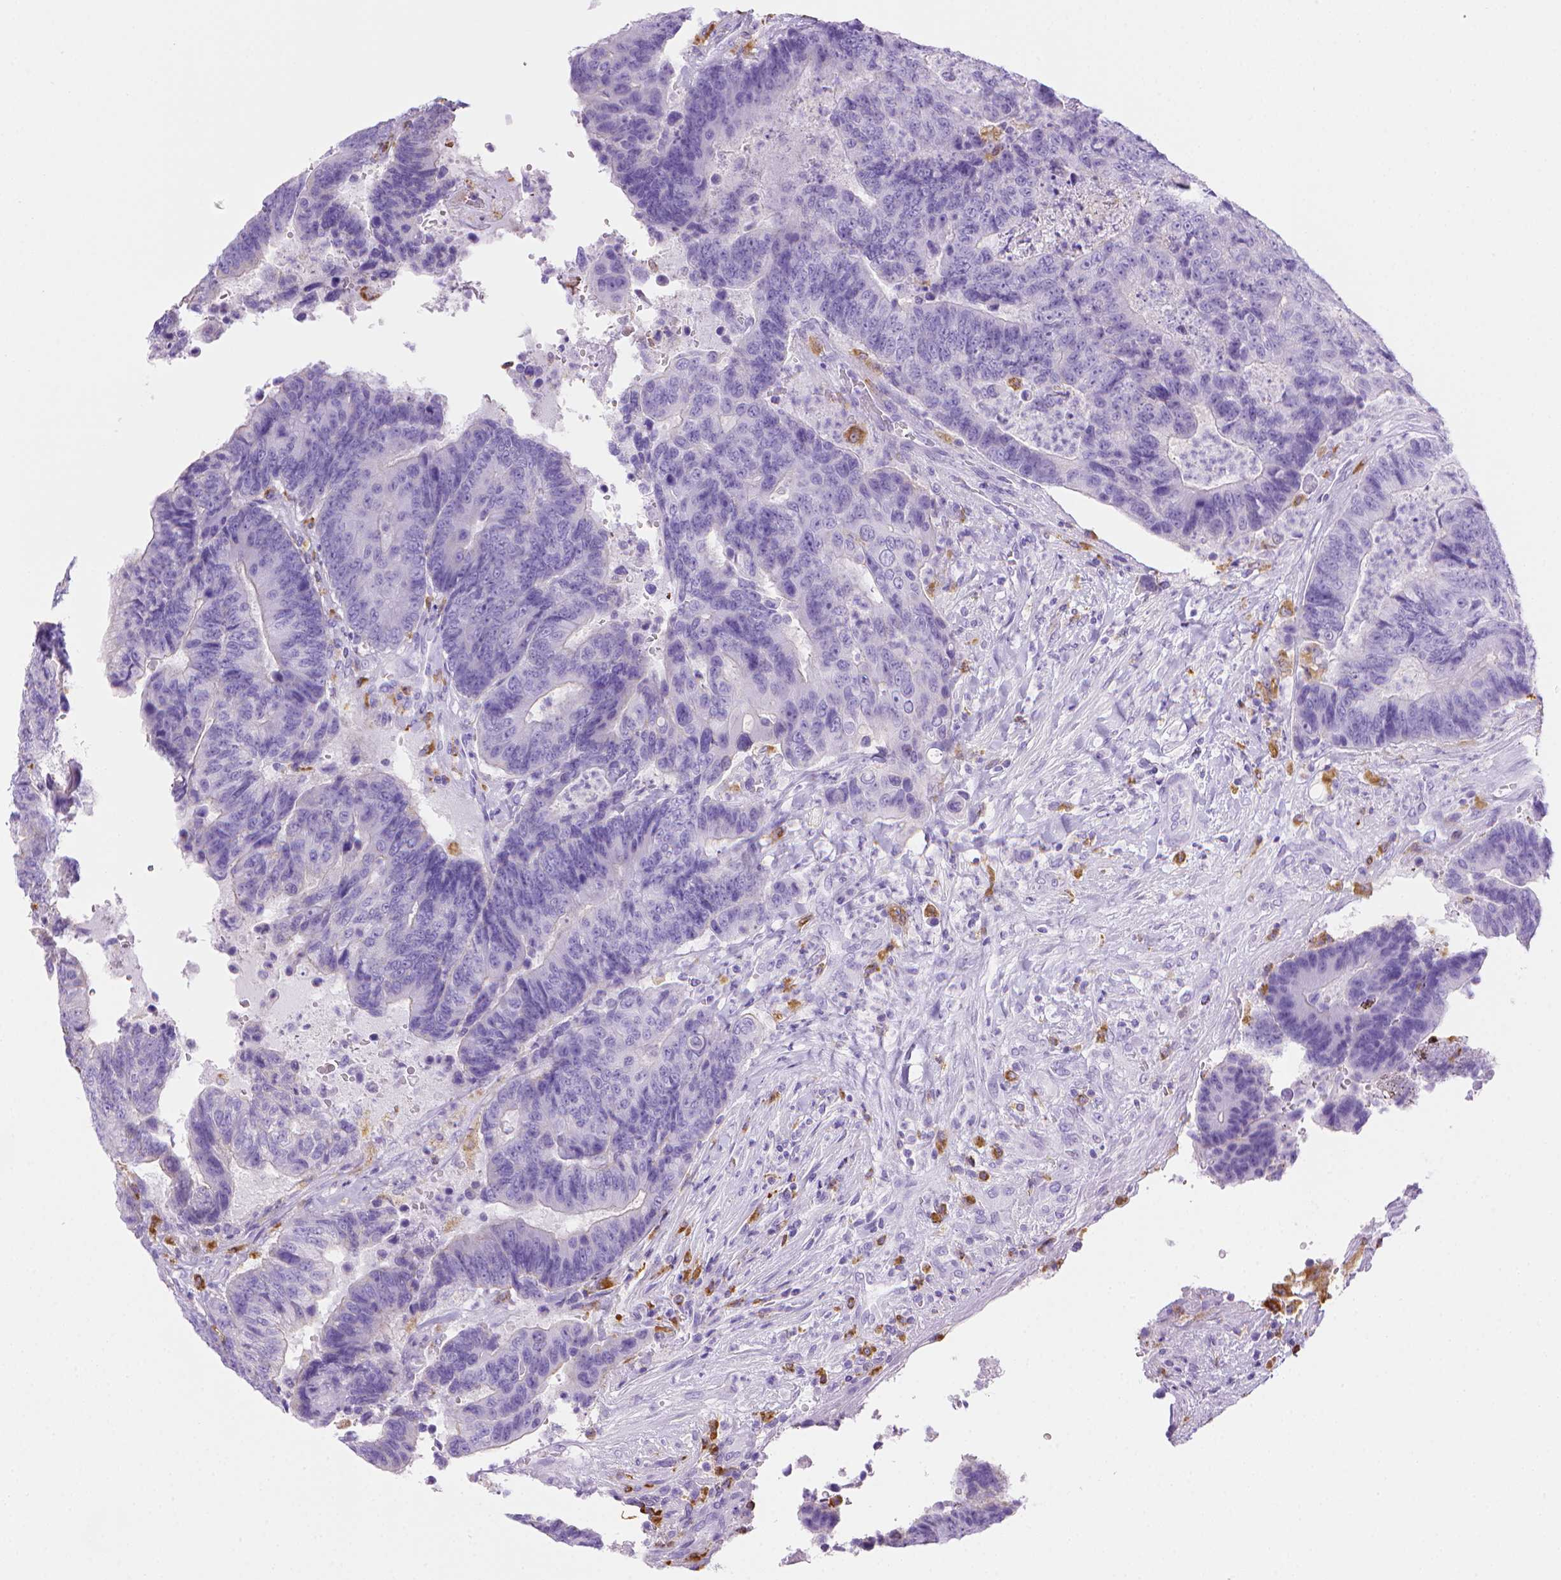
{"staining": {"intensity": "negative", "quantity": "none", "location": "none"}, "tissue": "colorectal cancer", "cell_type": "Tumor cells", "image_type": "cancer", "snomed": [{"axis": "morphology", "description": "Adenocarcinoma, NOS"}, {"axis": "topography", "description": "Colon"}], "caption": "A histopathology image of colorectal cancer (adenocarcinoma) stained for a protein demonstrates no brown staining in tumor cells.", "gene": "CD68", "patient": {"sex": "female", "age": 48}}